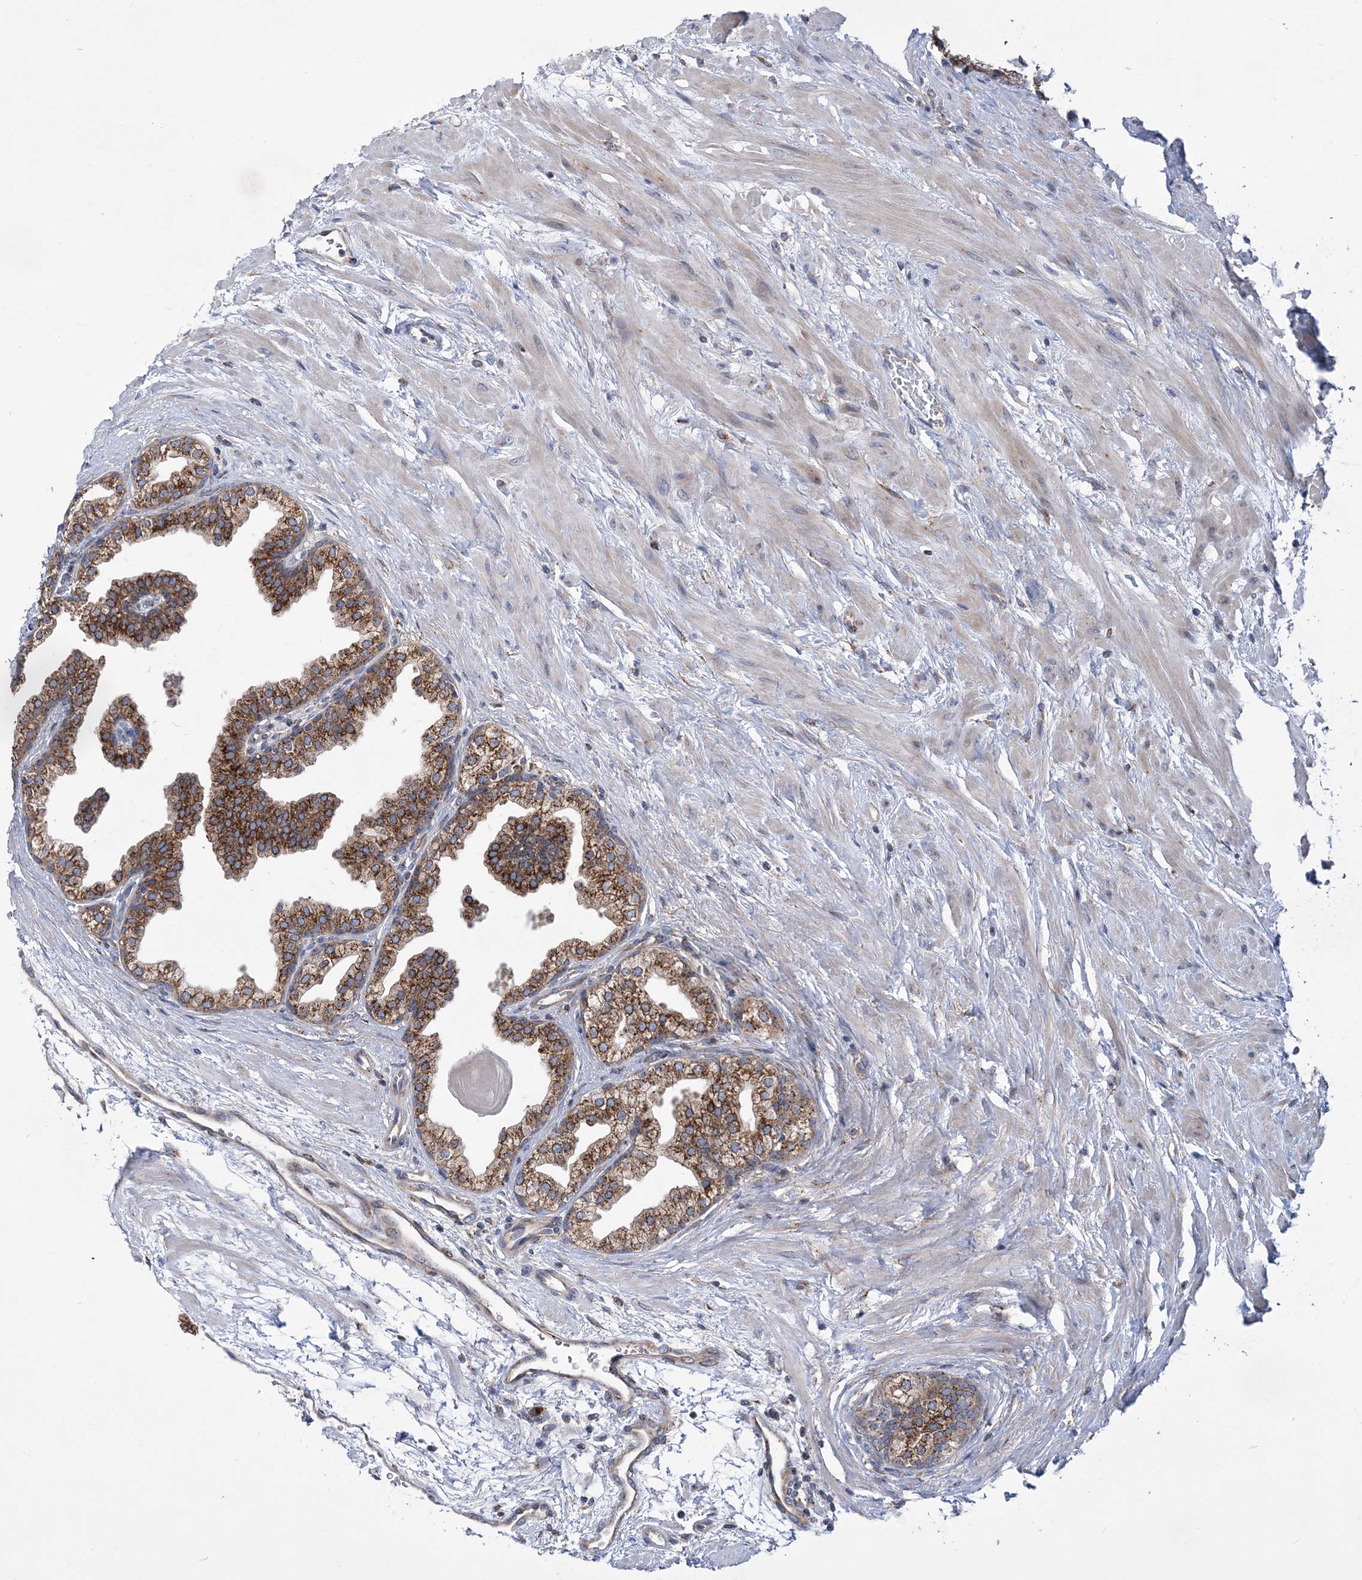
{"staining": {"intensity": "strong", "quantity": ">75%", "location": "cytoplasmic/membranous"}, "tissue": "prostate", "cell_type": "Glandular cells", "image_type": "normal", "snomed": [{"axis": "morphology", "description": "Normal tissue, NOS"}, {"axis": "topography", "description": "Prostate"}], "caption": "Strong cytoplasmic/membranous staining for a protein is seen in about >75% of glandular cells of benign prostate using IHC.", "gene": "COPB2", "patient": {"sex": "male", "age": 48}}